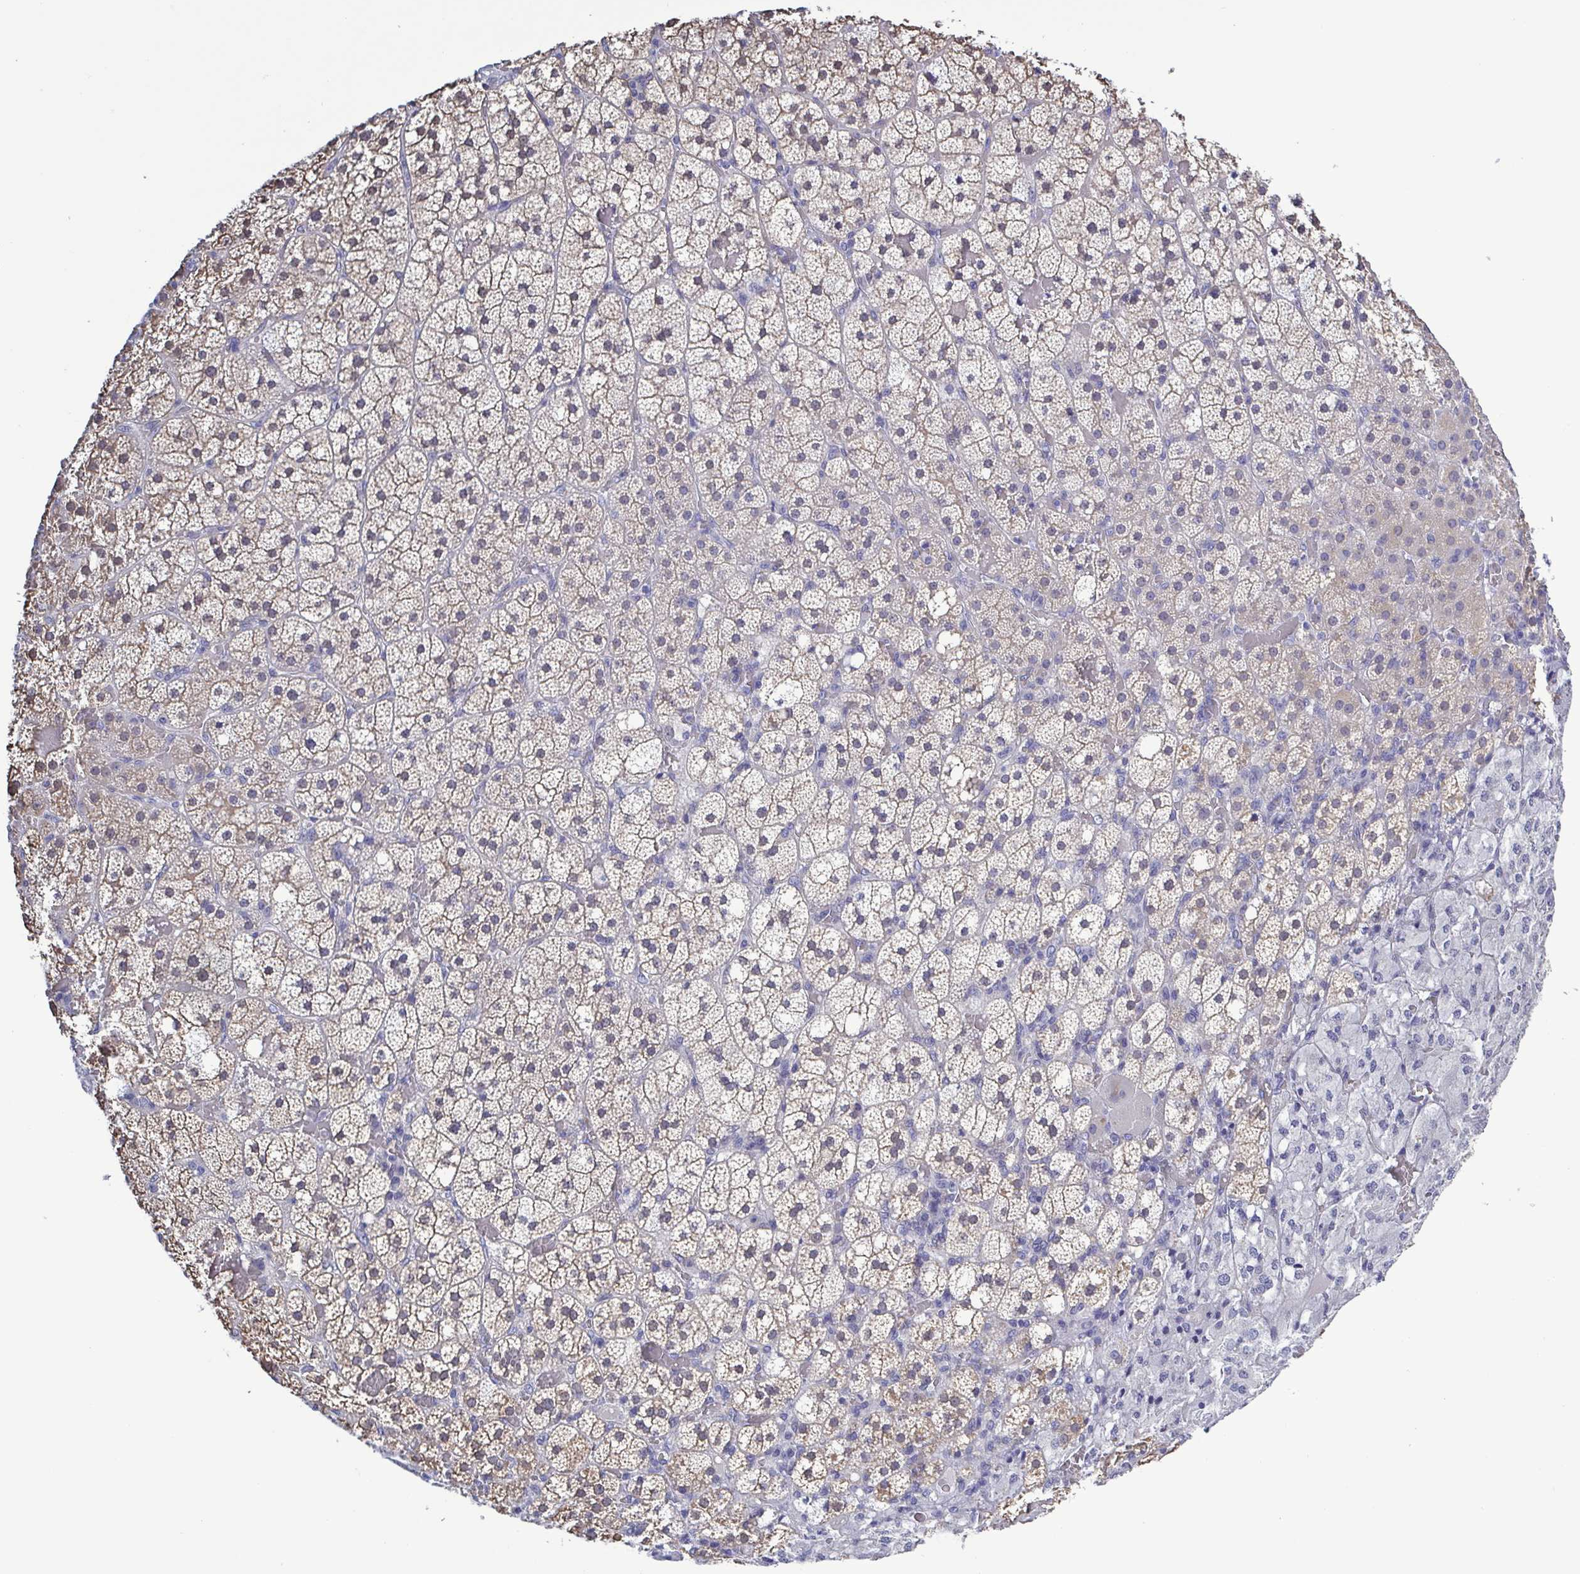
{"staining": {"intensity": "weak", "quantity": "<25%", "location": "cytoplasmic/membranous"}, "tissue": "adrenal gland", "cell_type": "Glandular cells", "image_type": "normal", "snomed": [{"axis": "morphology", "description": "Normal tissue, NOS"}, {"axis": "topography", "description": "Adrenal gland"}], "caption": "This is a photomicrograph of immunohistochemistry staining of unremarkable adrenal gland, which shows no positivity in glandular cells. (Brightfield microscopy of DAB (3,3'-diaminobenzidine) IHC at high magnification).", "gene": "TEX12", "patient": {"sex": "male", "age": 53}}